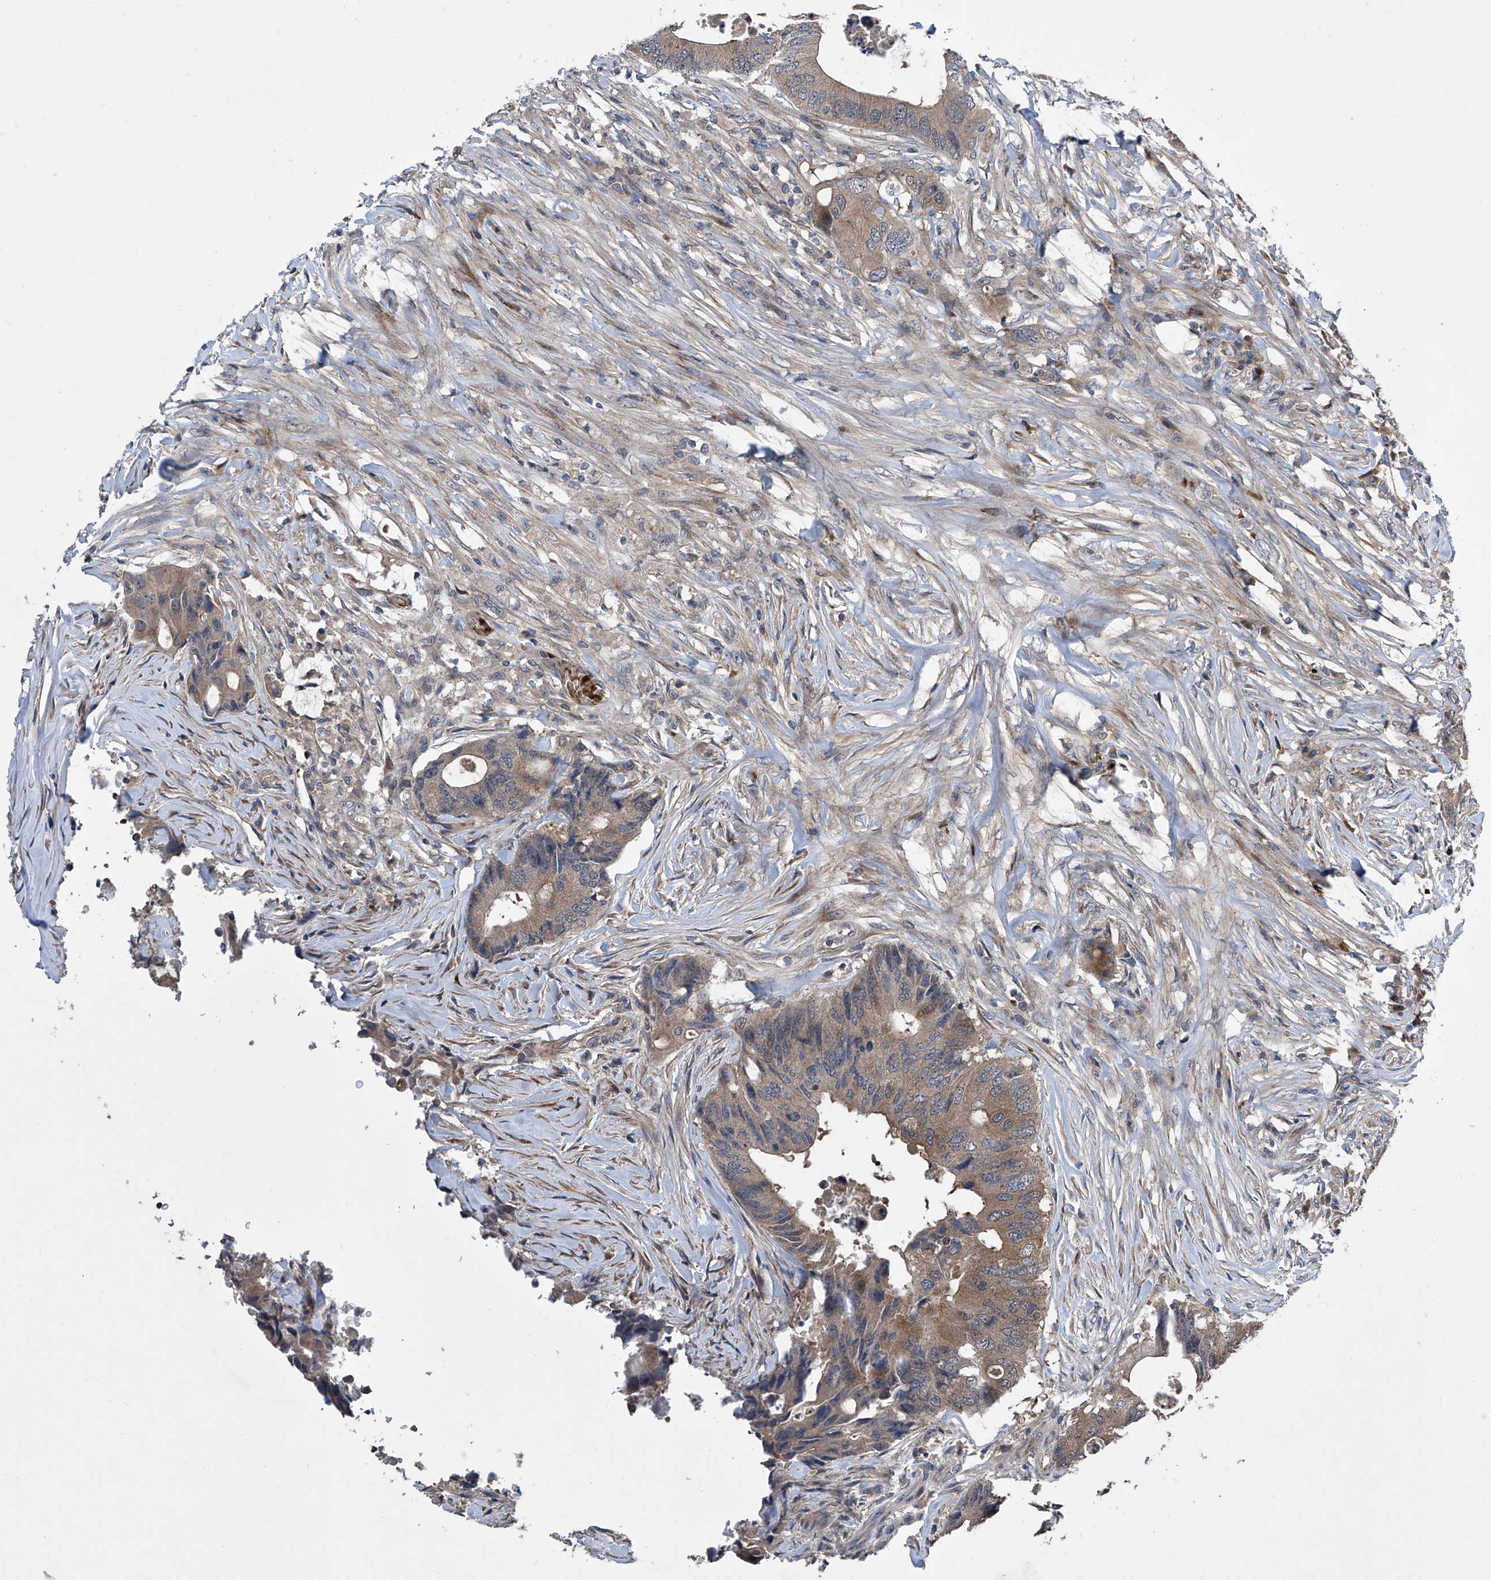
{"staining": {"intensity": "moderate", "quantity": ">75%", "location": "cytoplasmic/membranous"}, "tissue": "colorectal cancer", "cell_type": "Tumor cells", "image_type": "cancer", "snomed": [{"axis": "morphology", "description": "Adenocarcinoma, NOS"}, {"axis": "topography", "description": "Colon"}], "caption": "Adenocarcinoma (colorectal) stained for a protein displays moderate cytoplasmic/membranous positivity in tumor cells. Immunohistochemistry (ihc) stains the protein in brown and the nuclei are stained blue.", "gene": "USF3", "patient": {"sex": "male", "age": 71}}